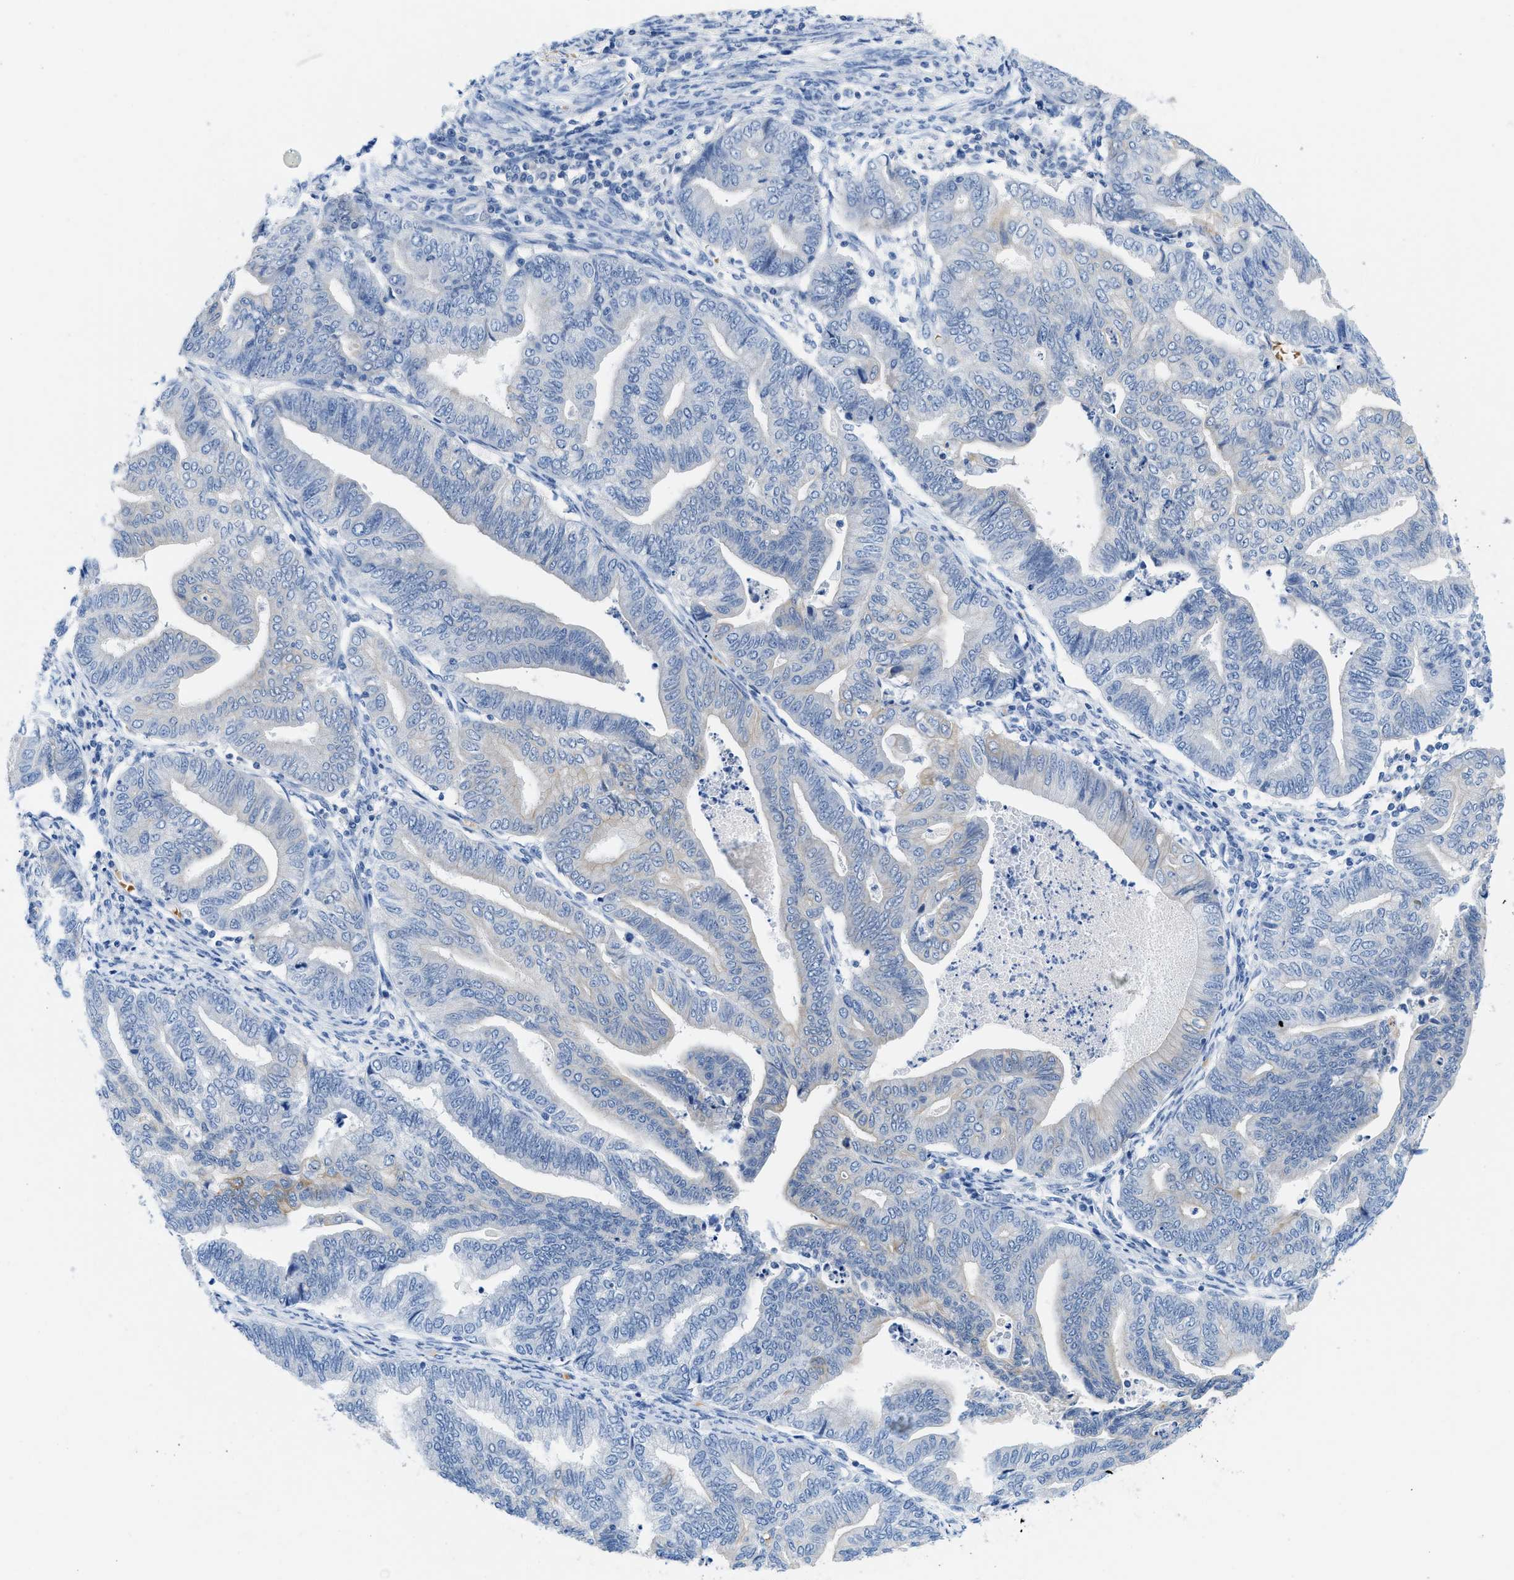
{"staining": {"intensity": "negative", "quantity": "none", "location": "none"}, "tissue": "endometrial cancer", "cell_type": "Tumor cells", "image_type": "cancer", "snomed": [{"axis": "morphology", "description": "Adenocarcinoma, NOS"}, {"axis": "topography", "description": "Endometrium"}], "caption": "Endometrial cancer was stained to show a protein in brown. There is no significant positivity in tumor cells. (Brightfield microscopy of DAB (3,3'-diaminobenzidine) immunohistochemistry at high magnification).", "gene": "BPGM", "patient": {"sex": "female", "age": 79}}